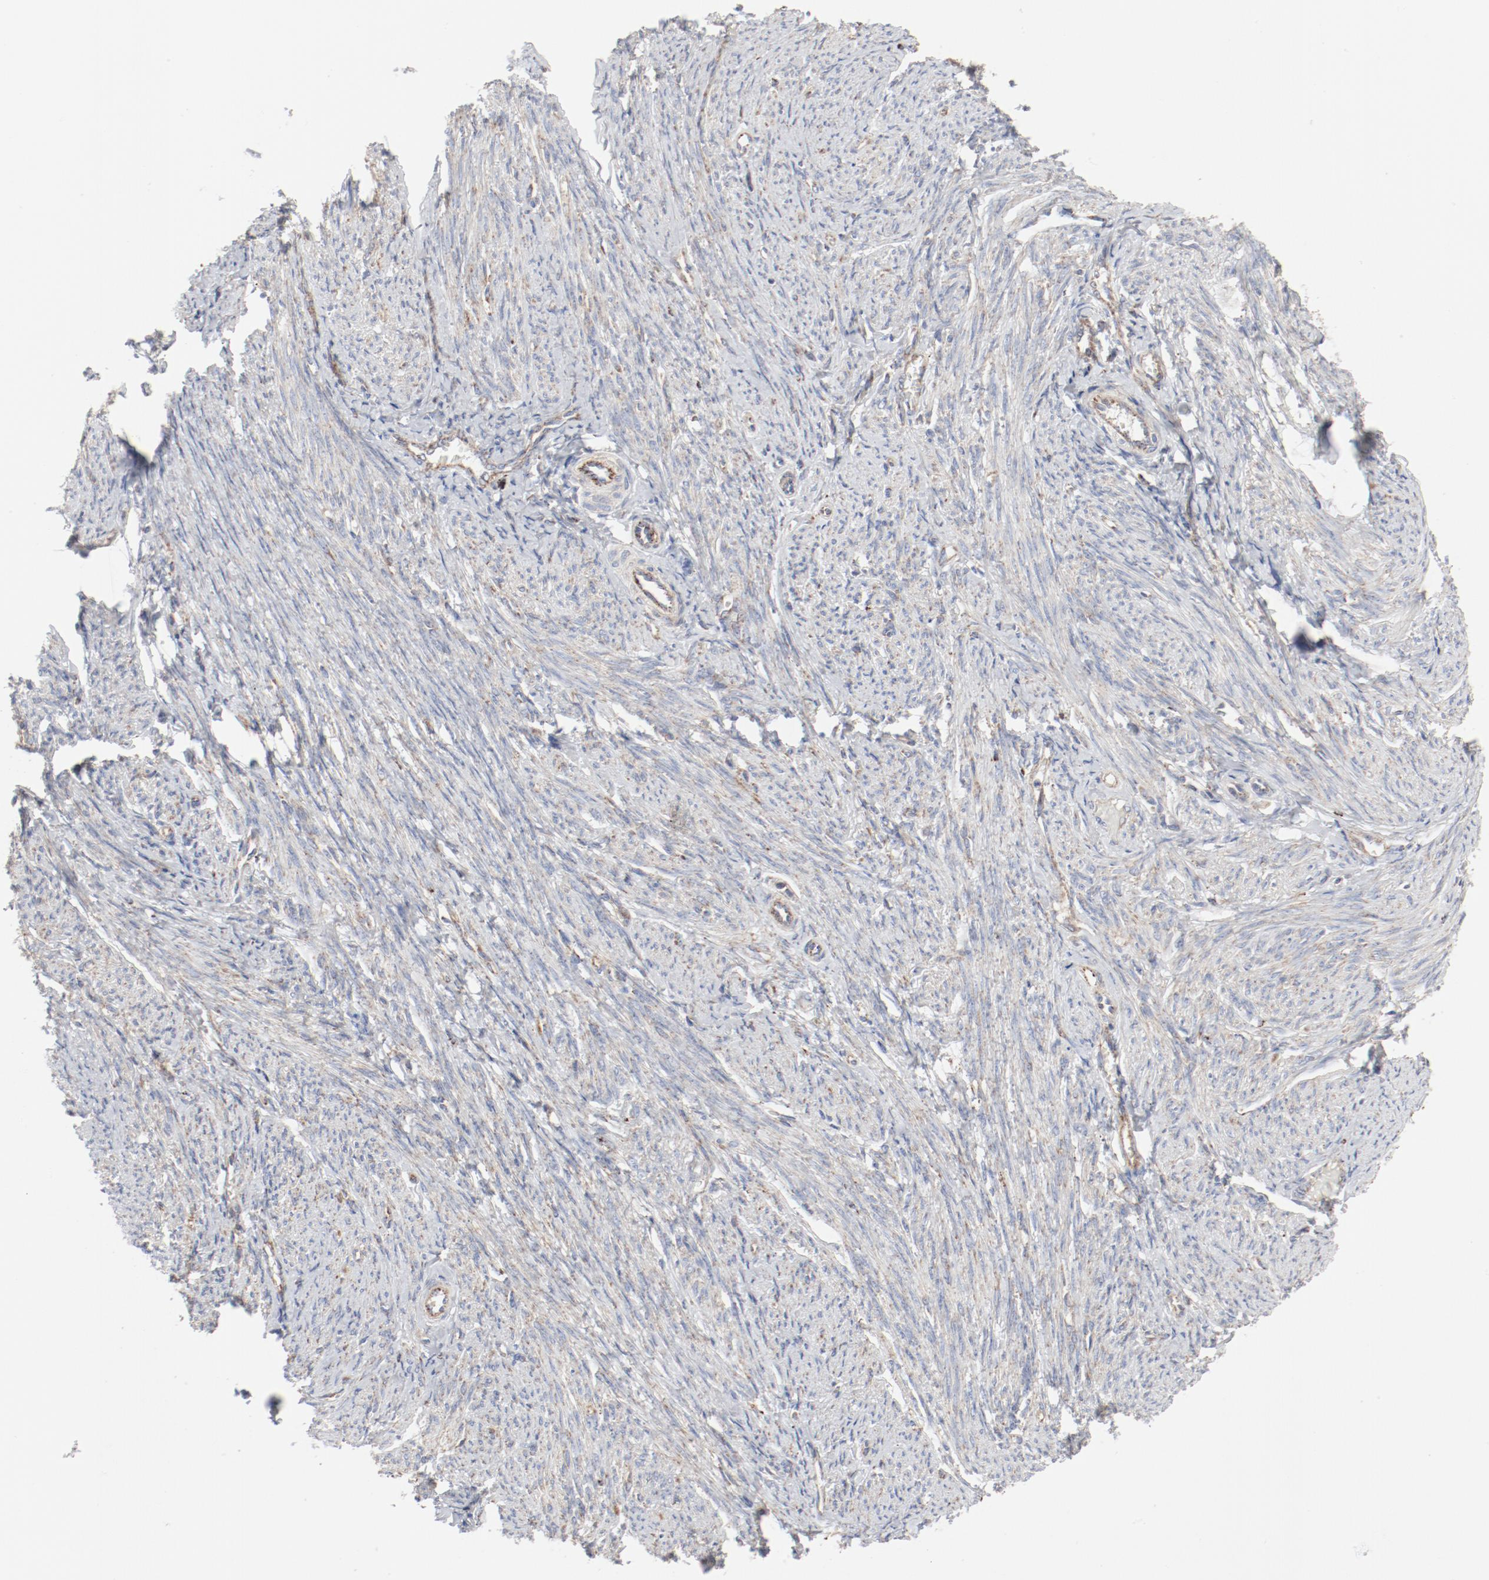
{"staining": {"intensity": "weak", "quantity": "<25%", "location": "cytoplasmic/membranous"}, "tissue": "smooth muscle", "cell_type": "Smooth muscle cells", "image_type": "normal", "snomed": [{"axis": "morphology", "description": "Normal tissue, NOS"}, {"axis": "topography", "description": "Smooth muscle"}, {"axis": "topography", "description": "Cervix"}], "caption": "IHC image of normal human smooth muscle stained for a protein (brown), which displays no staining in smooth muscle cells. (DAB (3,3'-diaminobenzidine) immunohistochemistry (IHC) with hematoxylin counter stain).", "gene": "SETD3", "patient": {"sex": "female", "age": 70}}